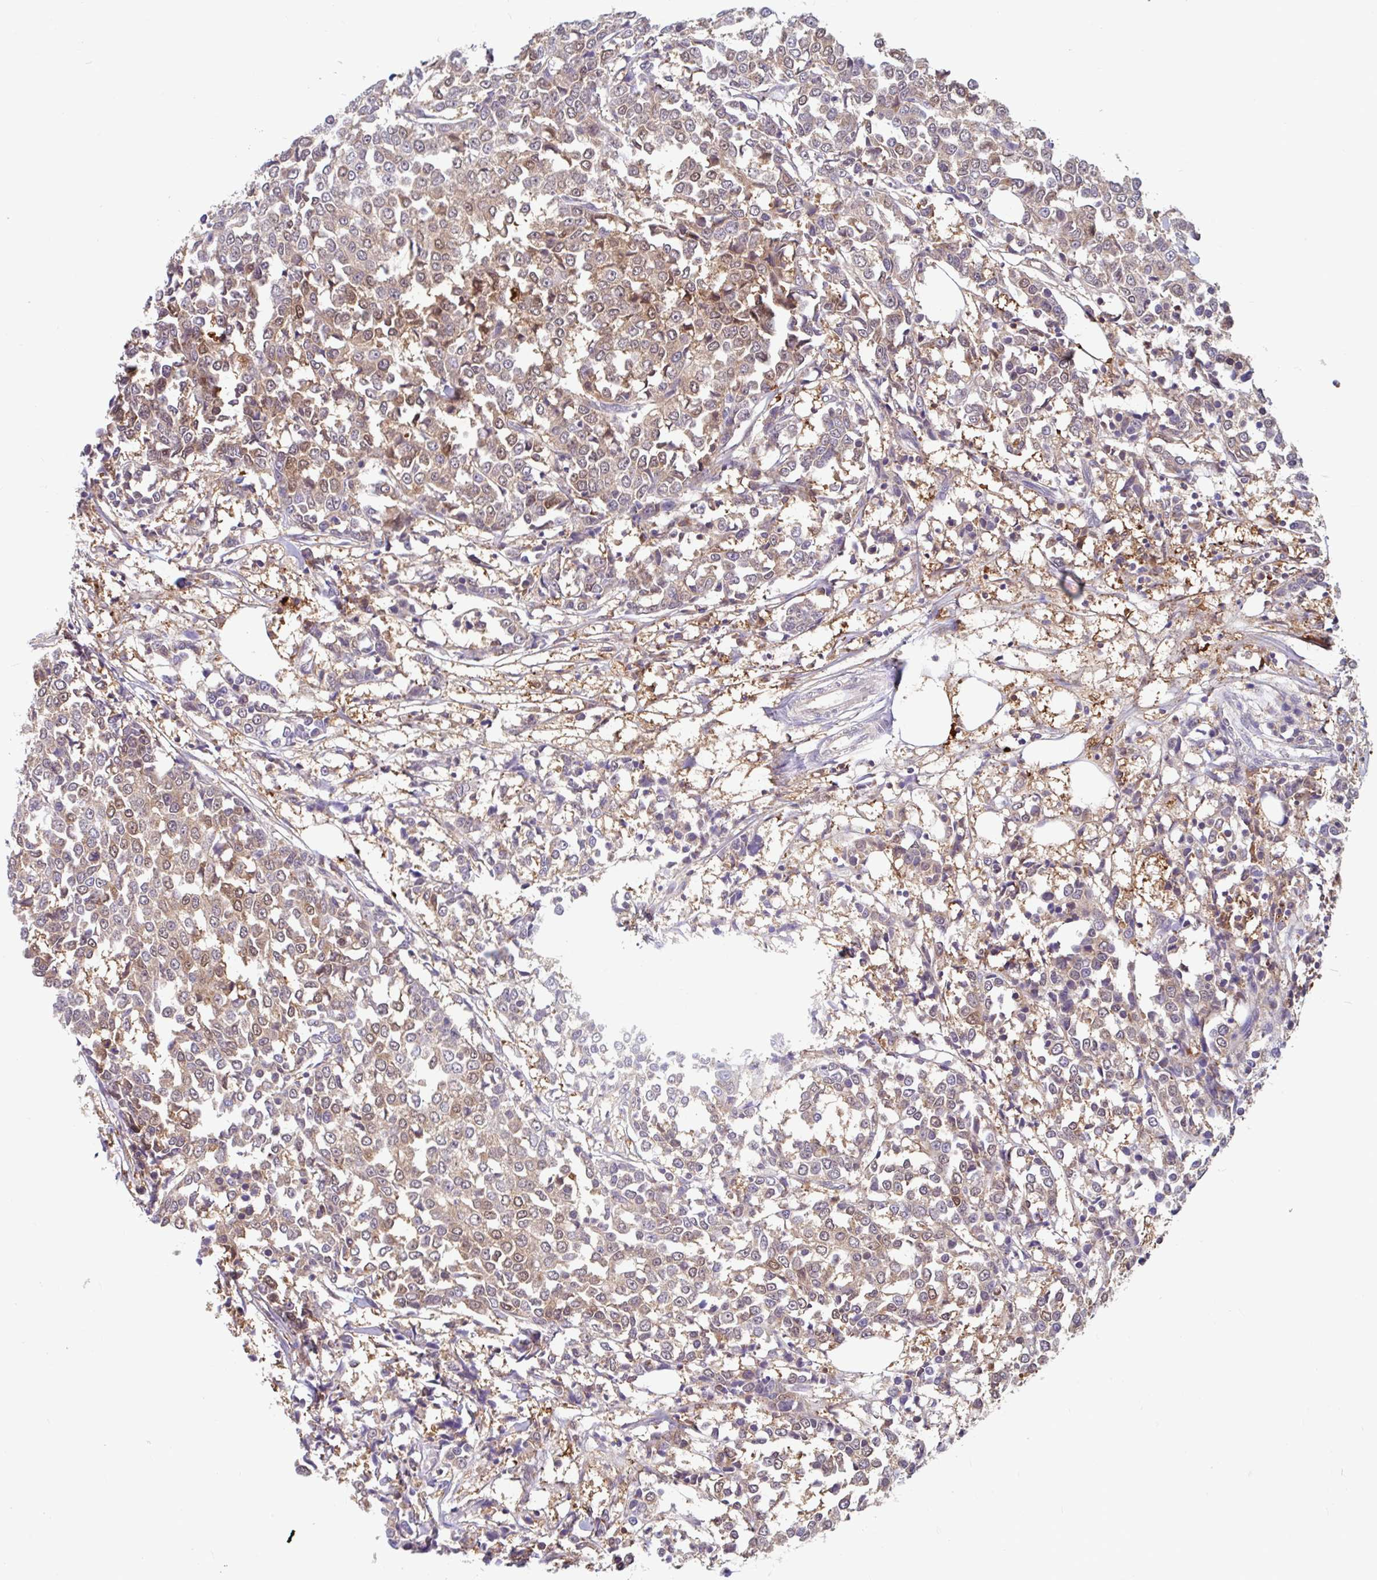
{"staining": {"intensity": "moderate", "quantity": ">75%", "location": "cytoplasmic/membranous,nuclear"}, "tissue": "breast cancer", "cell_type": "Tumor cells", "image_type": "cancer", "snomed": [{"axis": "morphology", "description": "Duct carcinoma"}, {"axis": "topography", "description": "Breast"}], "caption": "This histopathology image shows breast cancer (intraductal carcinoma) stained with immunohistochemistry (IHC) to label a protein in brown. The cytoplasmic/membranous and nuclear of tumor cells show moderate positivity for the protein. Nuclei are counter-stained blue.", "gene": "BLVRA", "patient": {"sex": "female", "age": 80}}